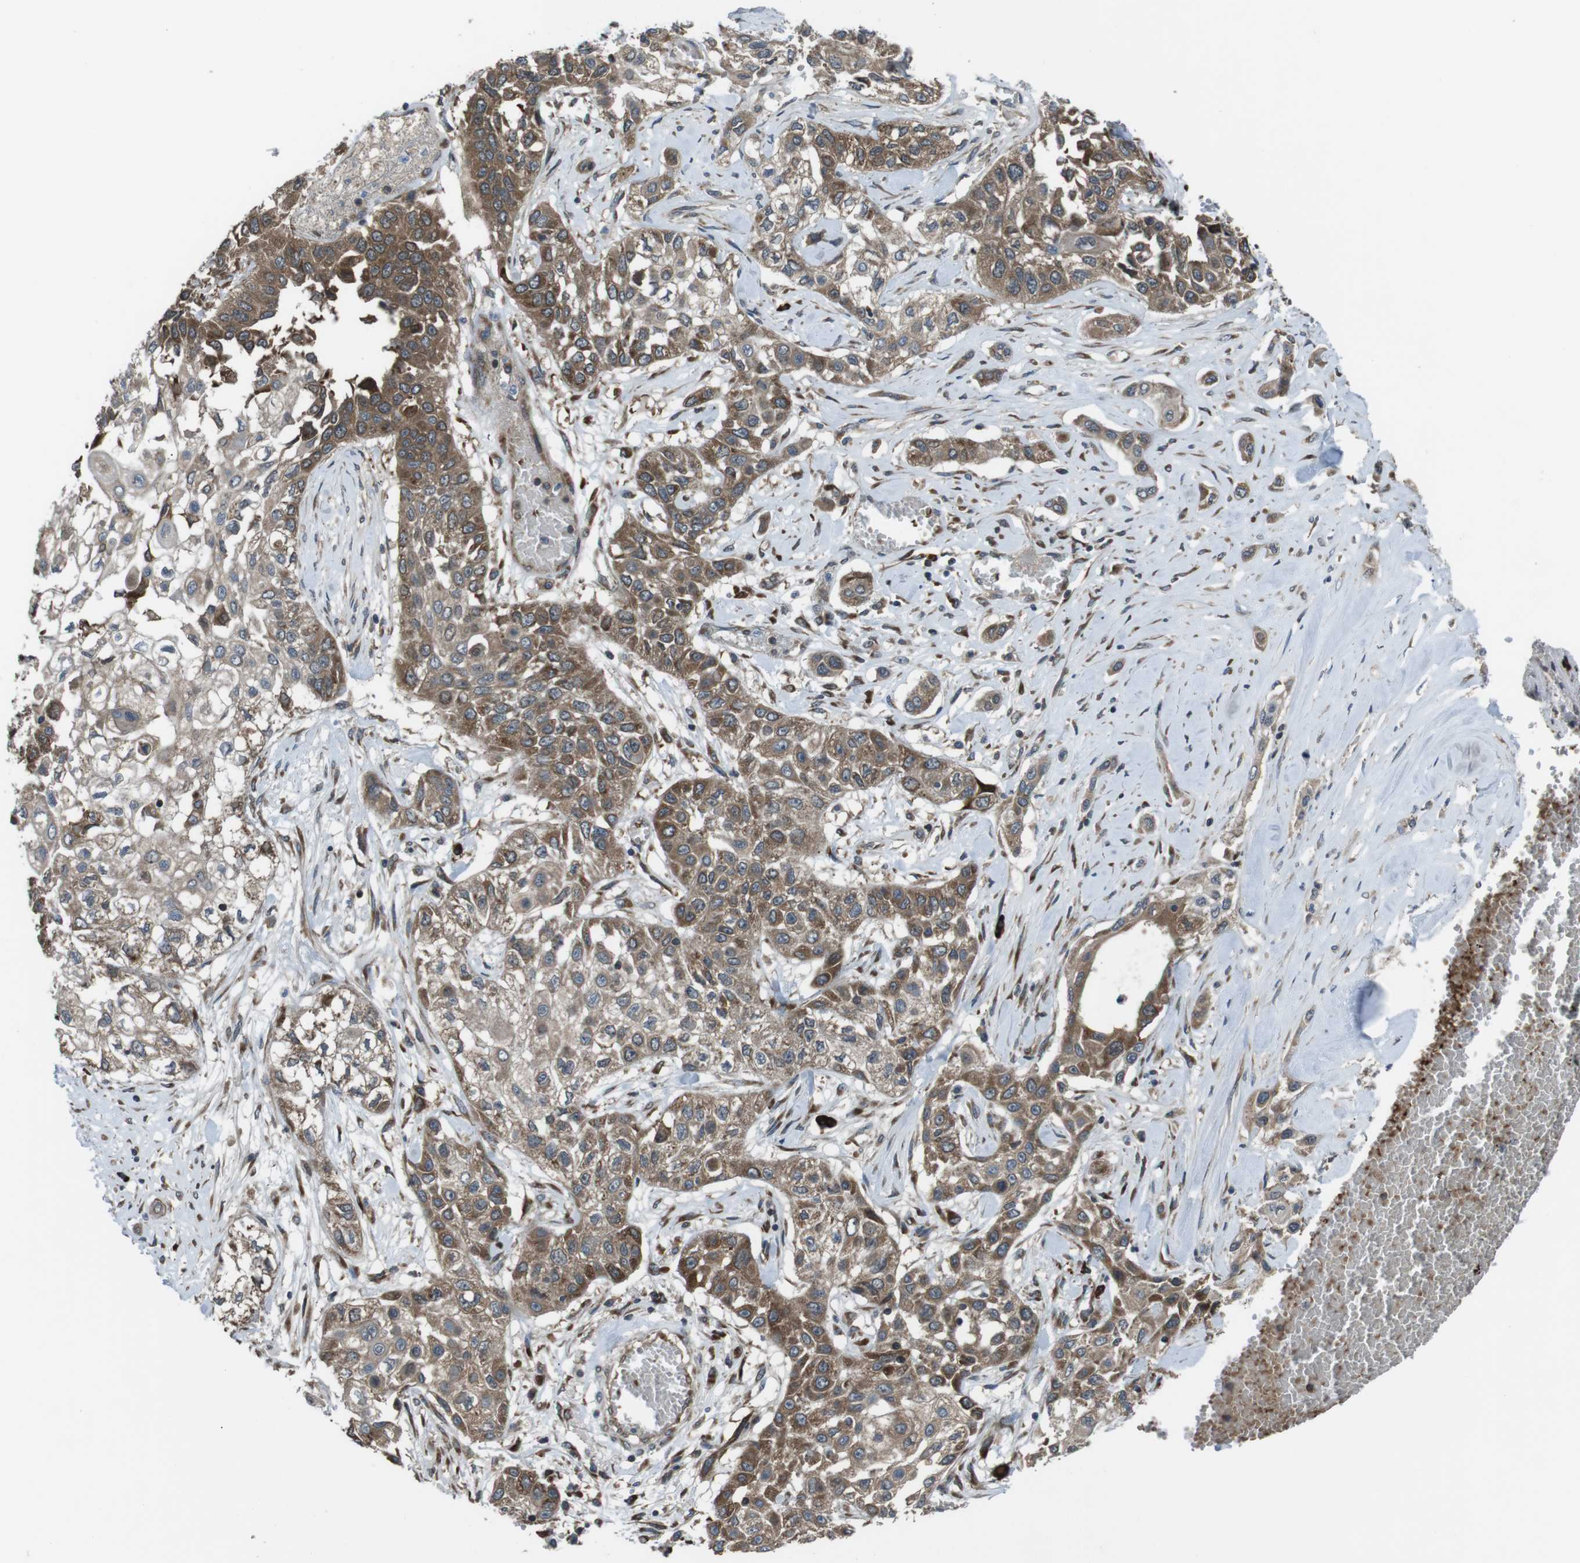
{"staining": {"intensity": "moderate", "quantity": ">75%", "location": "cytoplasmic/membranous"}, "tissue": "lung cancer", "cell_type": "Tumor cells", "image_type": "cancer", "snomed": [{"axis": "morphology", "description": "Squamous cell carcinoma, NOS"}, {"axis": "topography", "description": "Lung"}], "caption": "Human lung squamous cell carcinoma stained for a protein (brown) exhibits moderate cytoplasmic/membranous positive expression in approximately >75% of tumor cells.", "gene": "SSR3", "patient": {"sex": "male", "age": 71}}